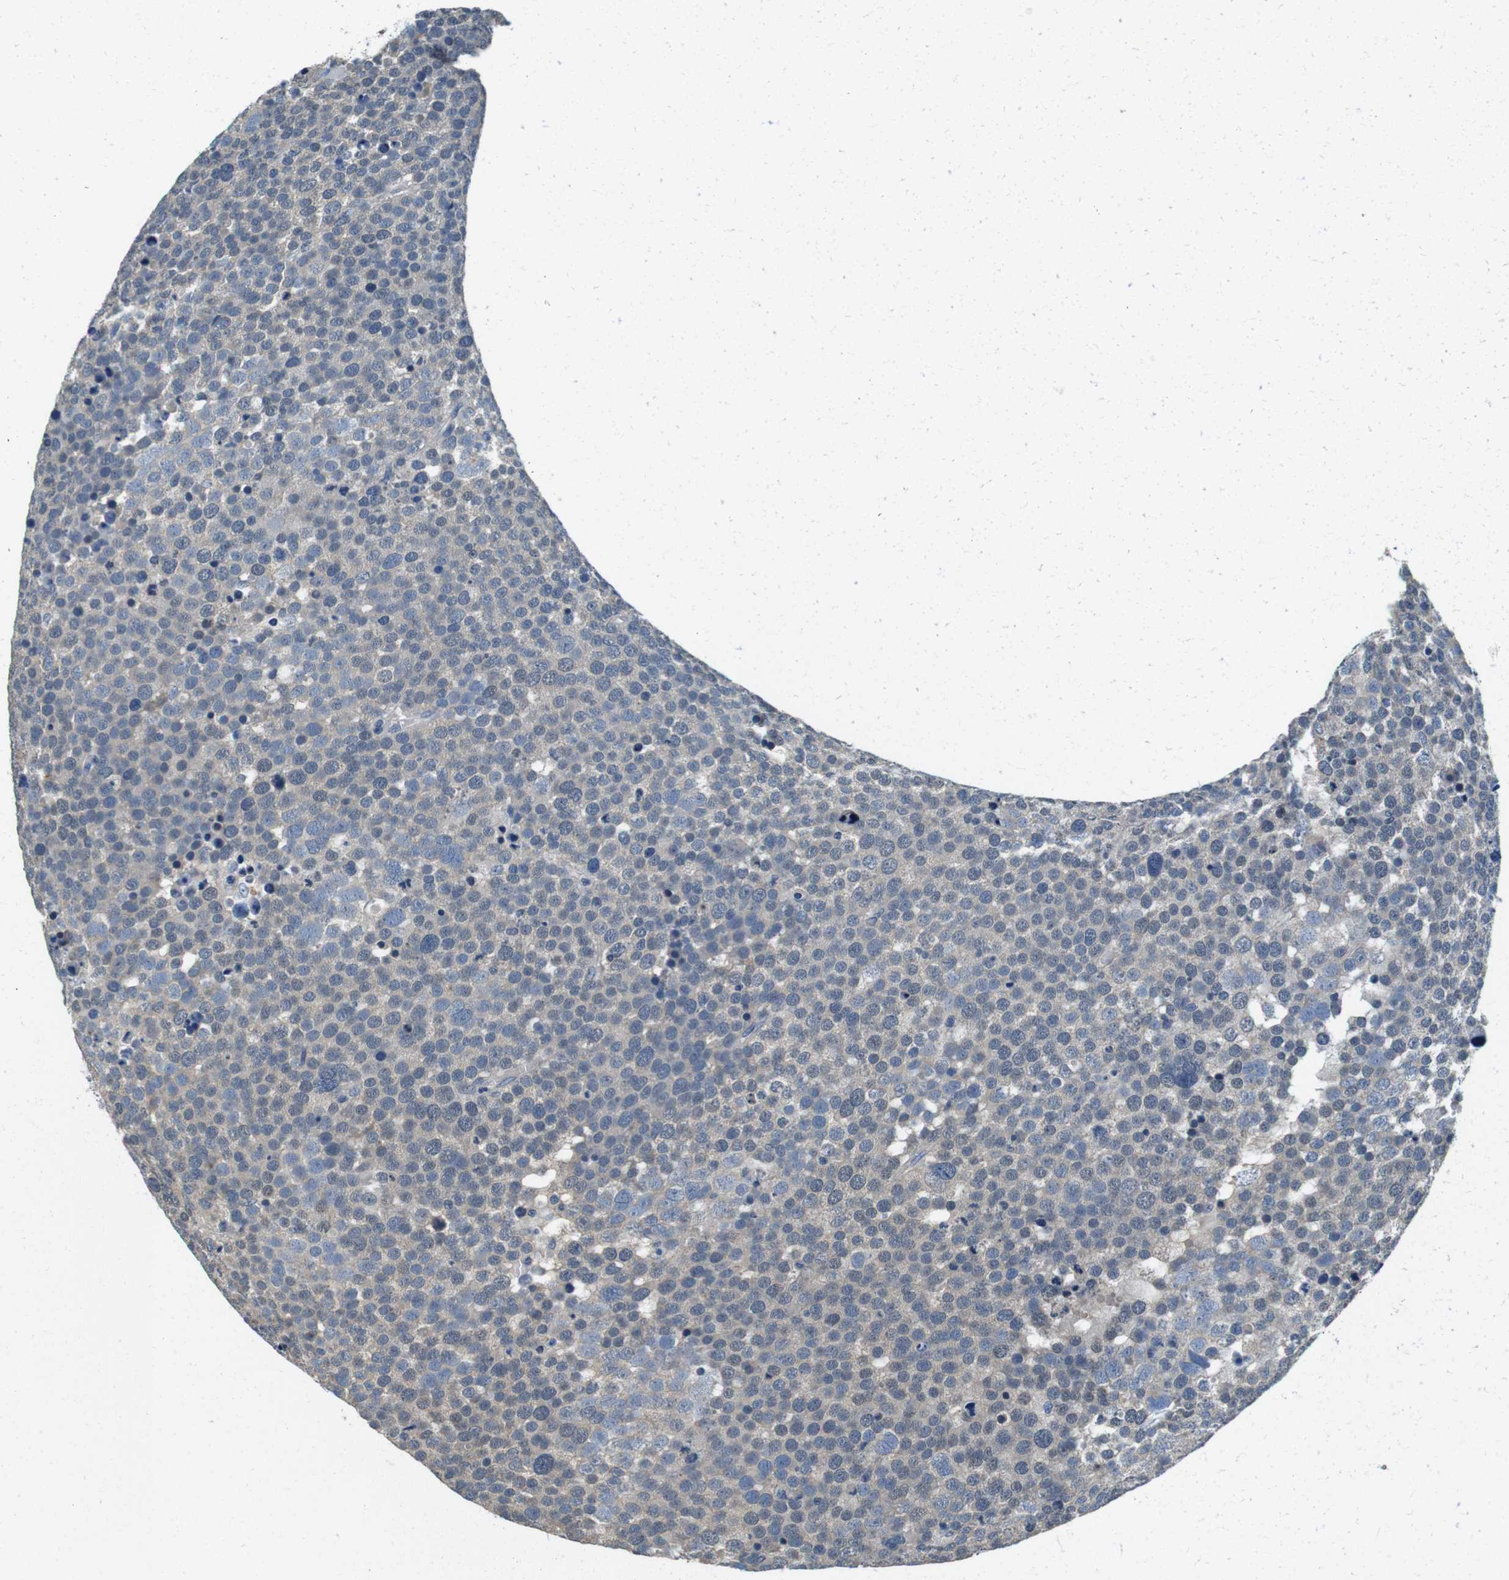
{"staining": {"intensity": "weak", "quantity": "<25%", "location": "cytoplasmic/membranous"}, "tissue": "testis cancer", "cell_type": "Tumor cells", "image_type": "cancer", "snomed": [{"axis": "morphology", "description": "Seminoma, NOS"}, {"axis": "topography", "description": "Testis"}], "caption": "Tumor cells are negative for protein expression in human testis cancer (seminoma).", "gene": "DTNA", "patient": {"sex": "male", "age": 71}}